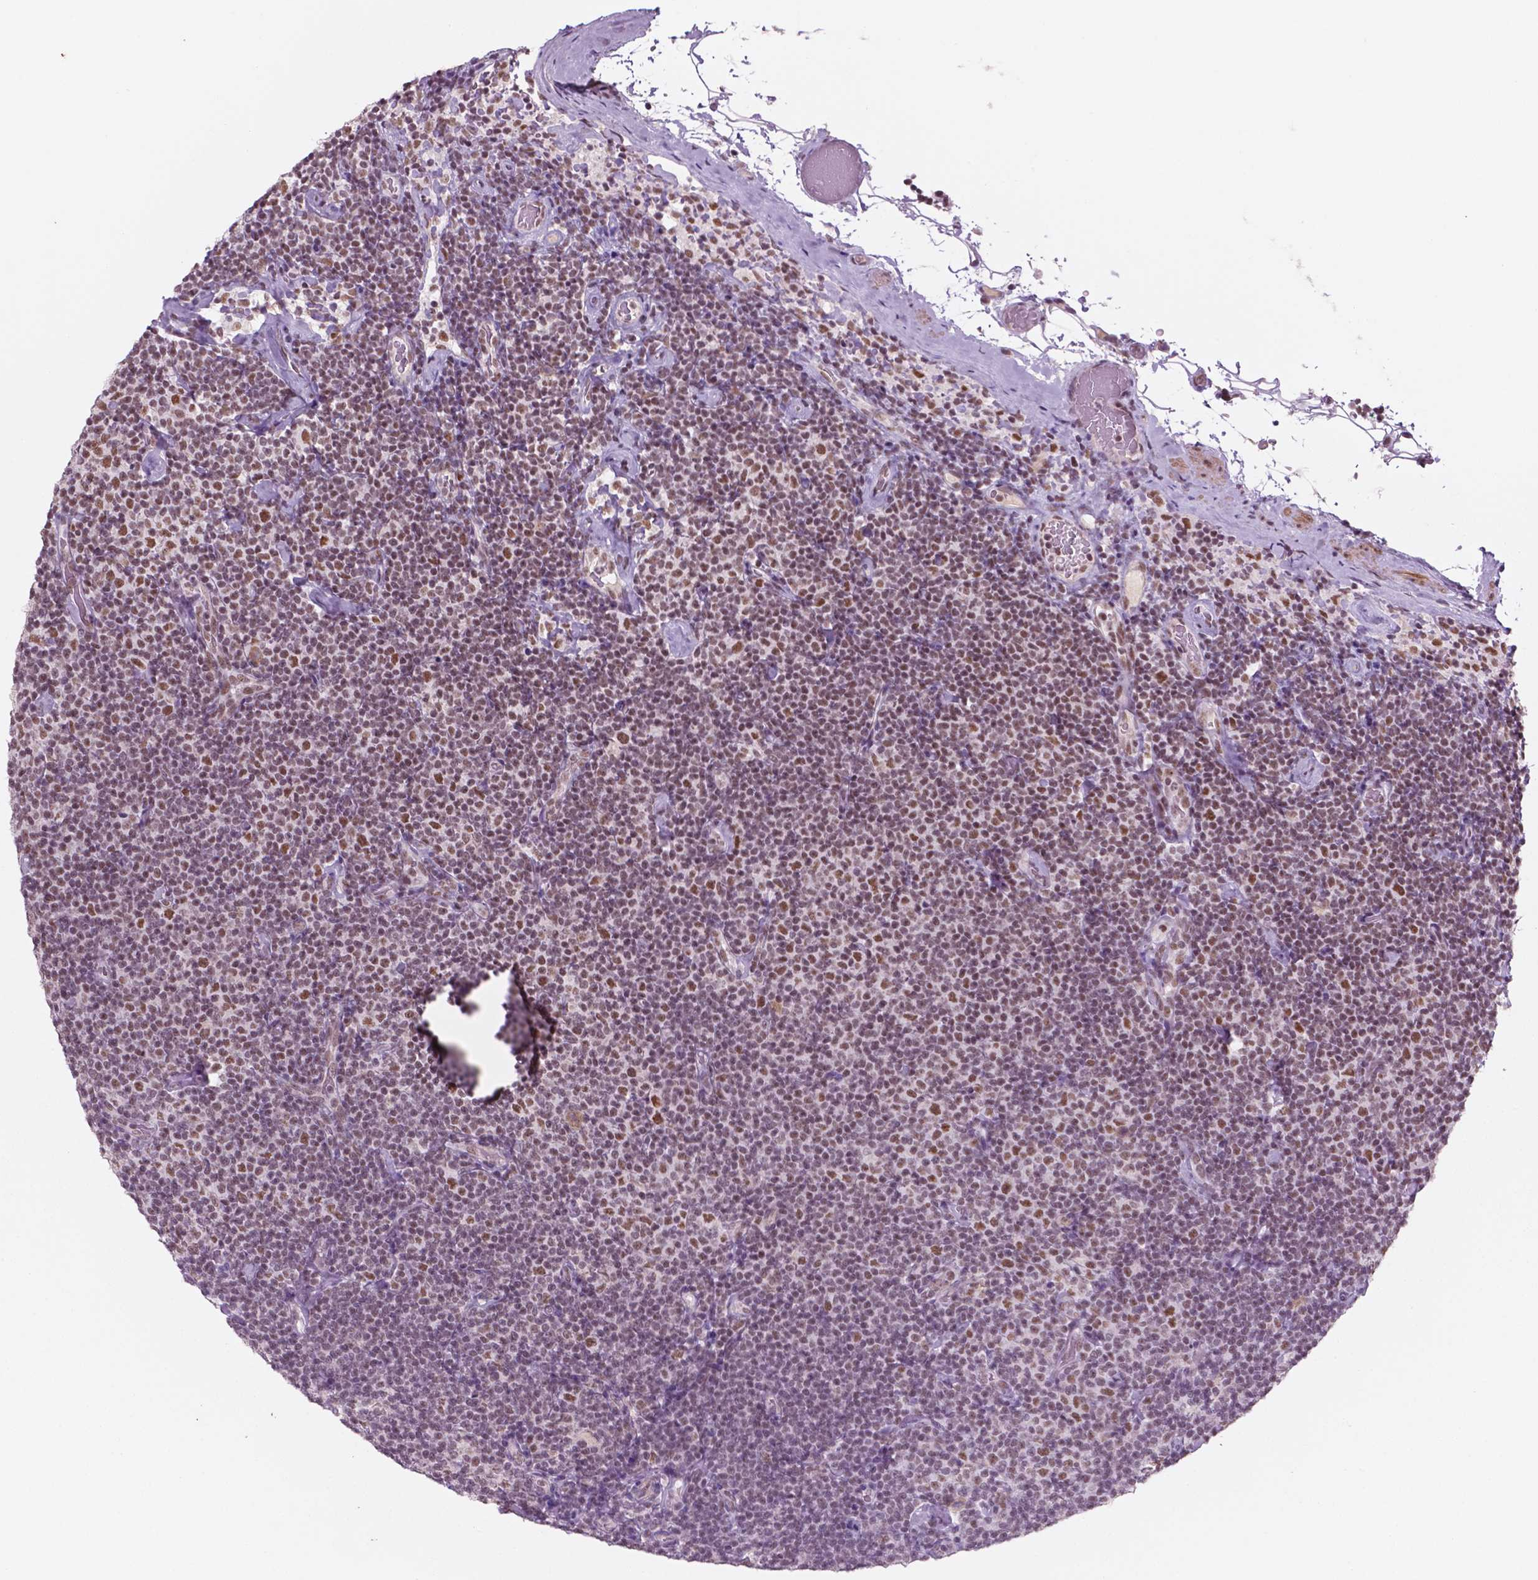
{"staining": {"intensity": "moderate", "quantity": ">75%", "location": "nuclear"}, "tissue": "lymphoma", "cell_type": "Tumor cells", "image_type": "cancer", "snomed": [{"axis": "morphology", "description": "Malignant lymphoma, non-Hodgkin's type, Low grade"}, {"axis": "topography", "description": "Lymph node"}], "caption": "Immunohistochemical staining of low-grade malignant lymphoma, non-Hodgkin's type displays medium levels of moderate nuclear expression in about >75% of tumor cells.", "gene": "CTR9", "patient": {"sex": "male", "age": 81}}